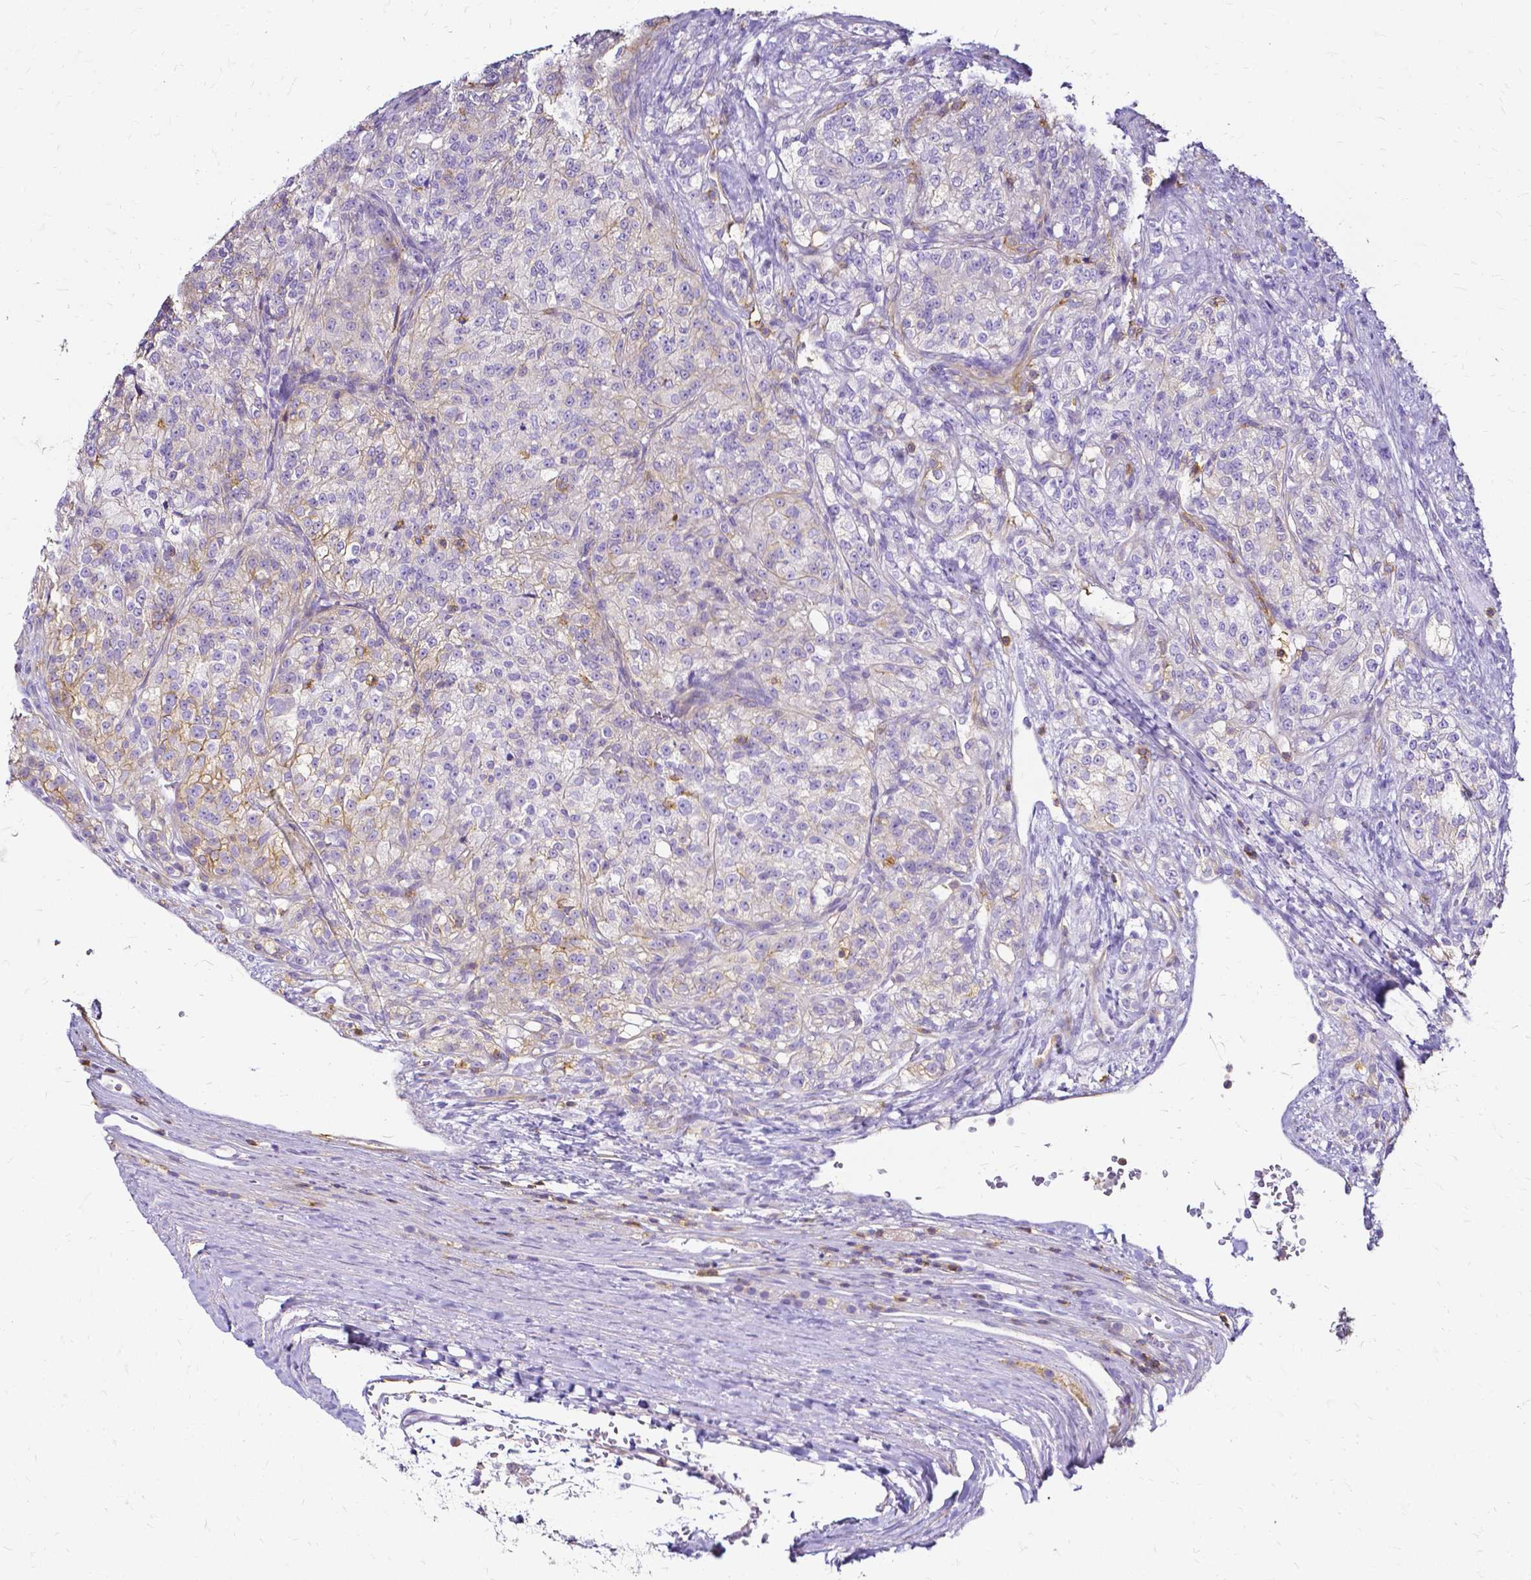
{"staining": {"intensity": "weak", "quantity": "<25%", "location": "cytoplasmic/membranous"}, "tissue": "renal cancer", "cell_type": "Tumor cells", "image_type": "cancer", "snomed": [{"axis": "morphology", "description": "Adenocarcinoma, NOS"}, {"axis": "topography", "description": "Kidney"}], "caption": "Image shows no significant protein expression in tumor cells of renal adenocarcinoma.", "gene": "HSPA12A", "patient": {"sex": "female", "age": 63}}